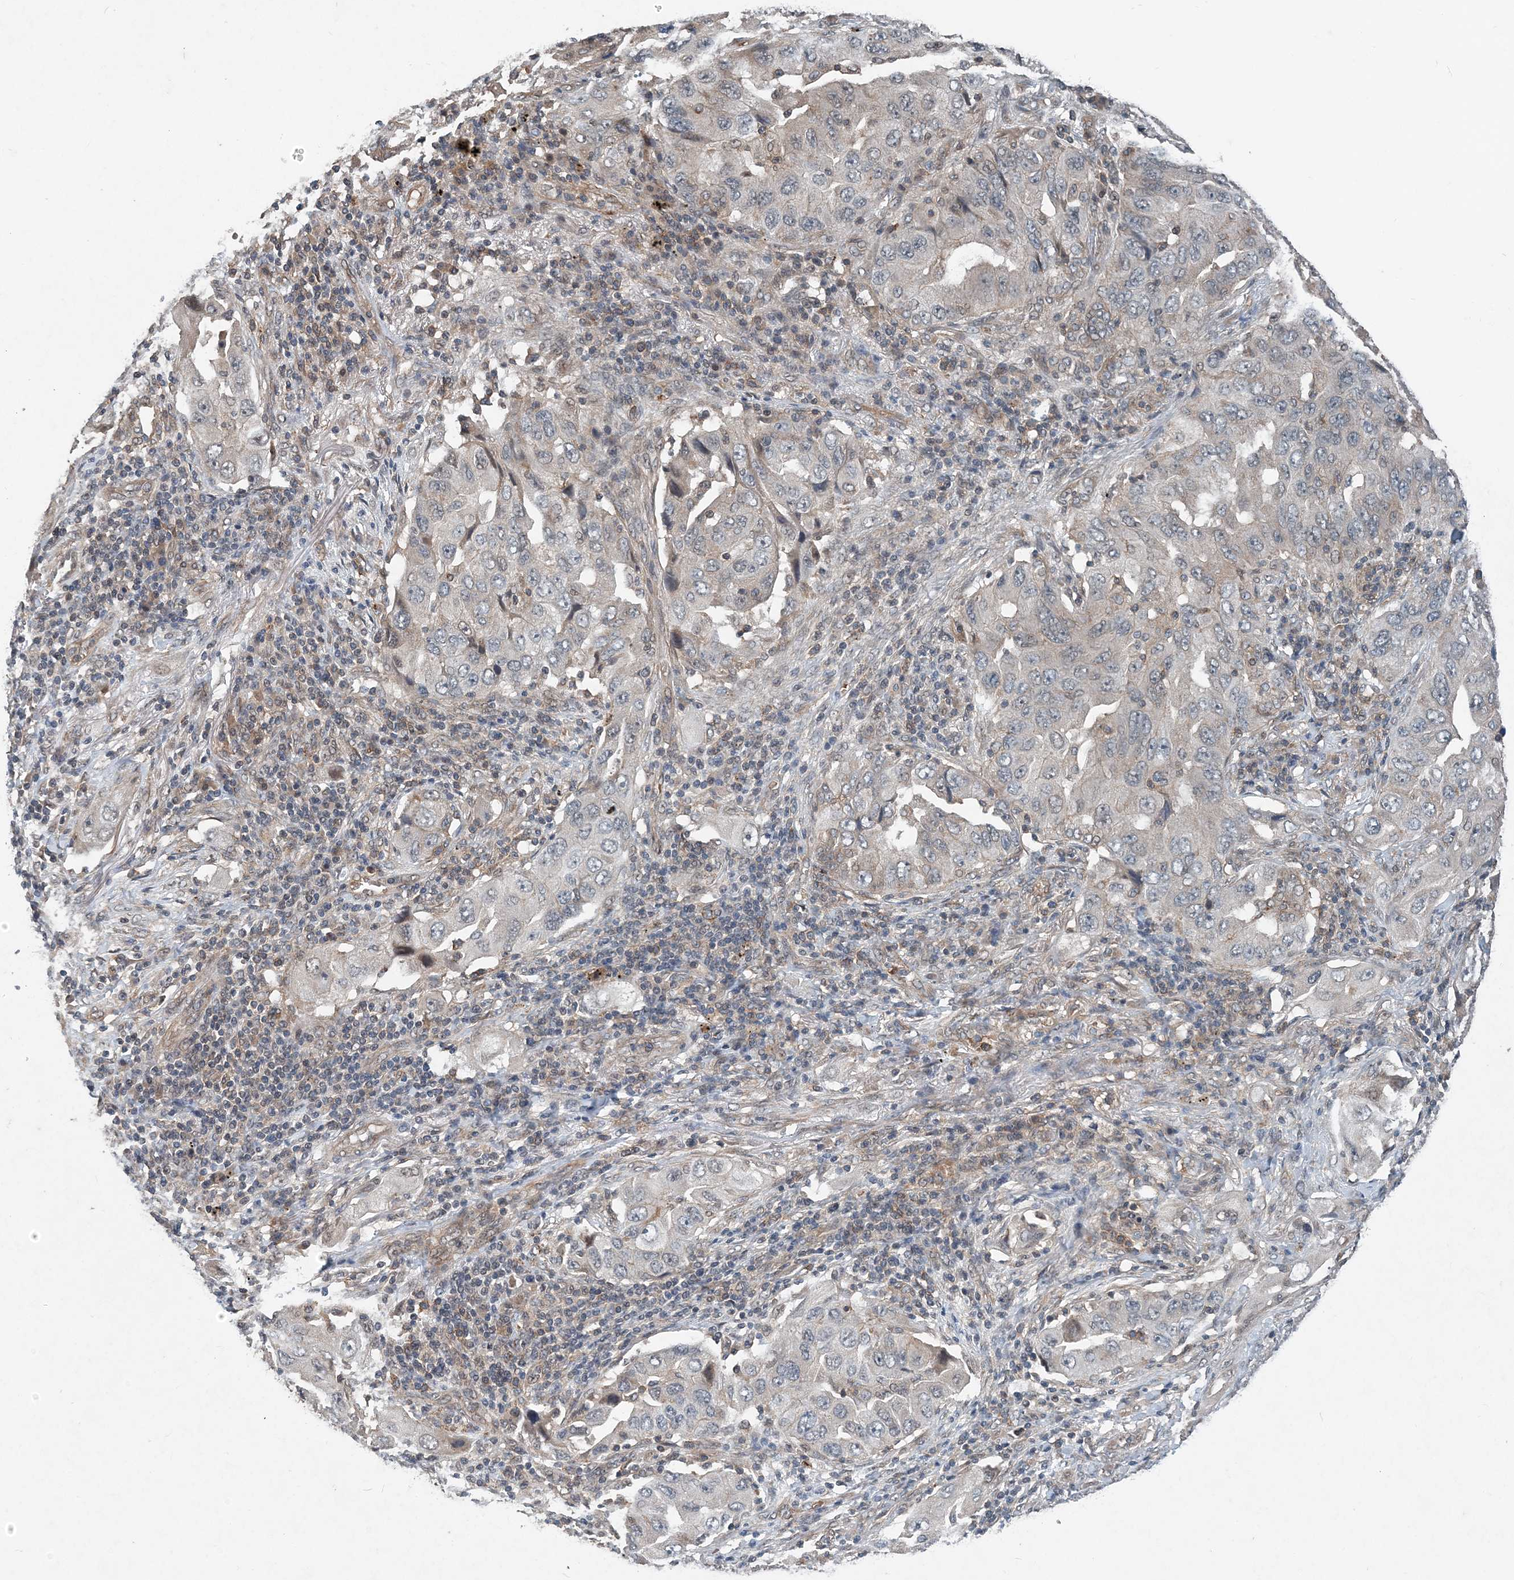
{"staining": {"intensity": "negative", "quantity": "none", "location": "none"}, "tissue": "lung cancer", "cell_type": "Tumor cells", "image_type": "cancer", "snomed": [{"axis": "morphology", "description": "Adenocarcinoma, NOS"}, {"axis": "topography", "description": "Lung"}], "caption": "Immunohistochemistry histopathology image of human lung cancer stained for a protein (brown), which exhibits no positivity in tumor cells.", "gene": "SMPD3", "patient": {"sex": "female", "age": 65}}